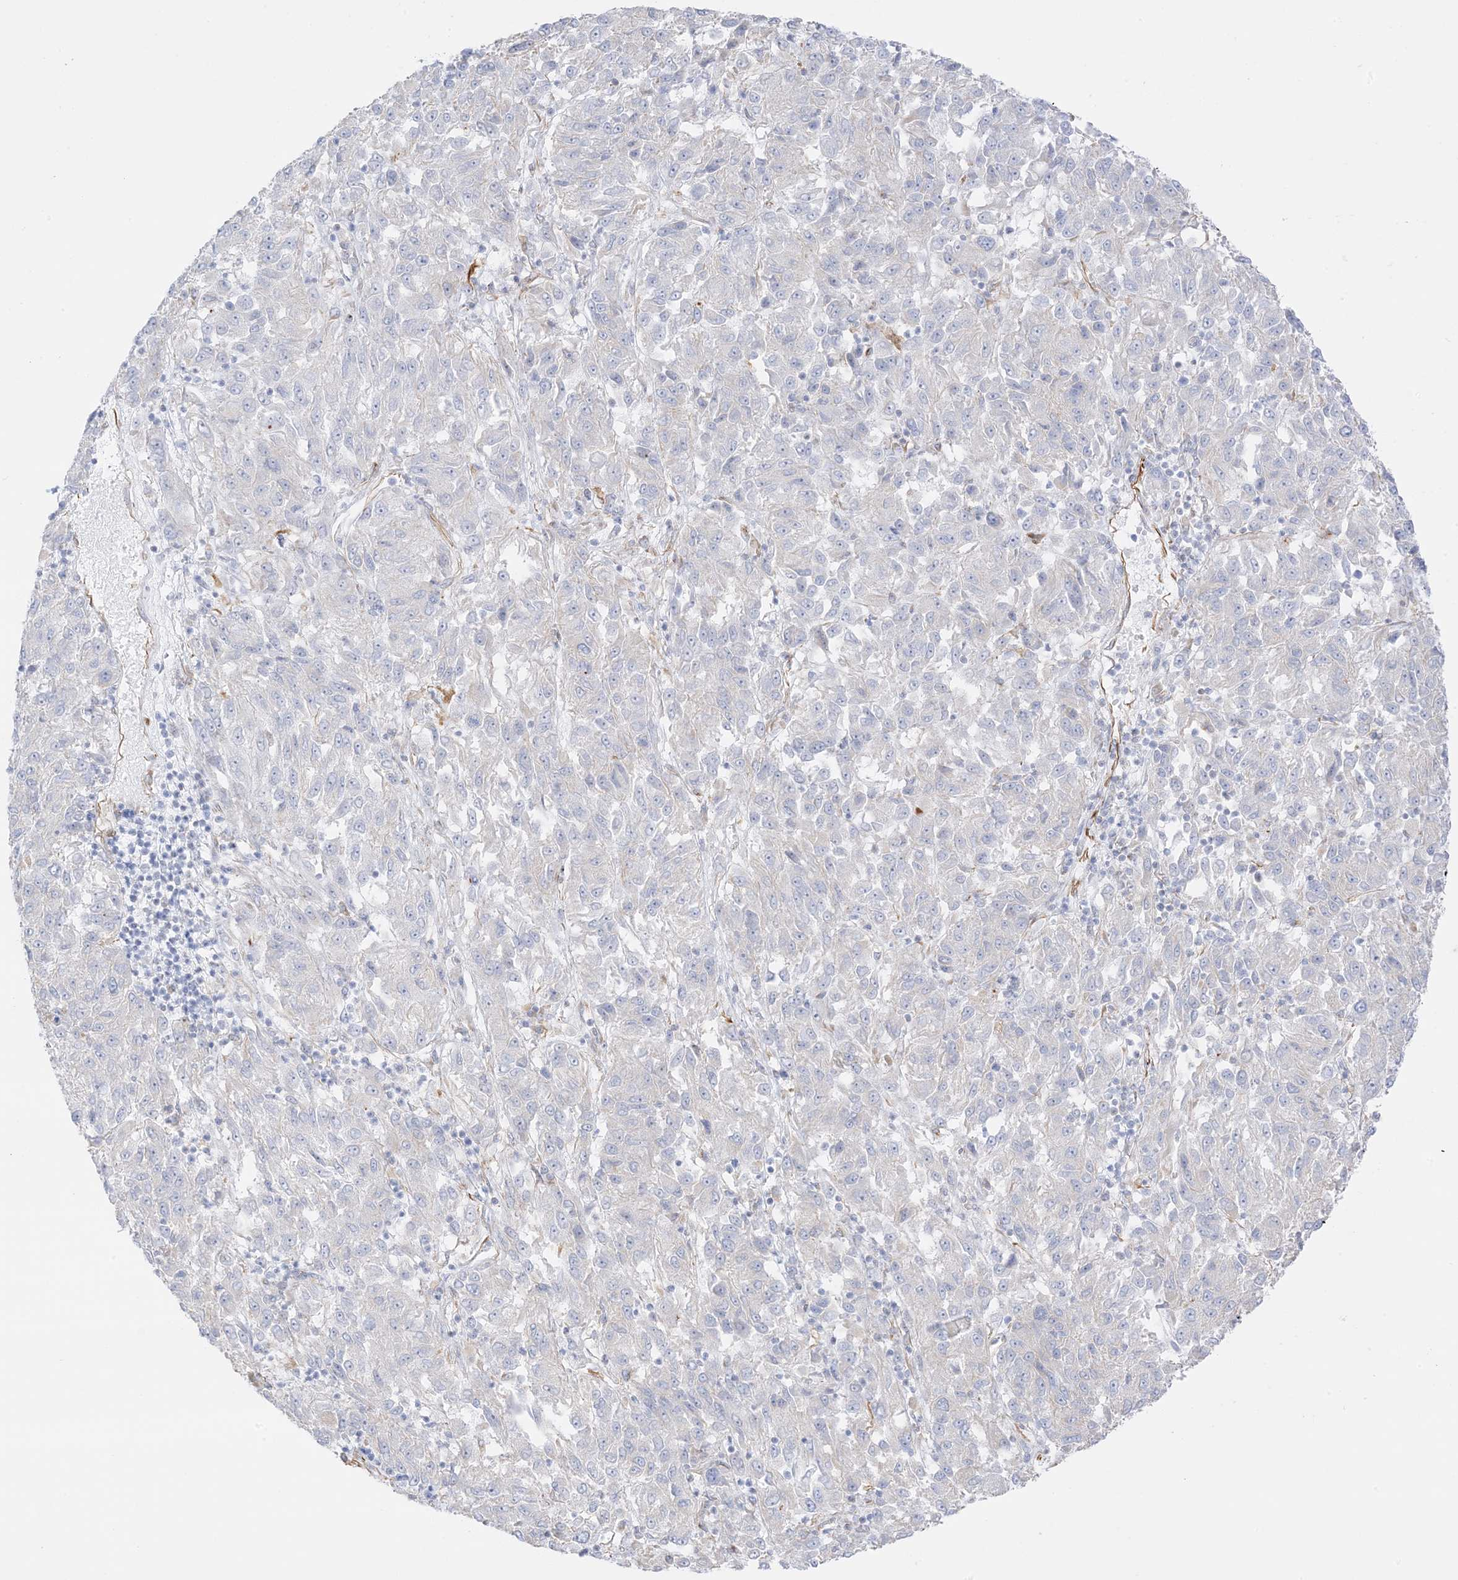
{"staining": {"intensity": "negative", "quantity": "none", "location": "none"}, "tissue": "melanoma", "cell_type": "Tumor cells", "image_type": "cancer", "snomed": [{"axis": "morphology", "description": "Malignant melanoma, Metastatic site"}, {"axis": "topography", "description": "Lung"}], "caption": "A high-resolution micrograph shows immunohistochemistry (IHC) staining of malignant melanoma (metastatic site), which exhibits no significant staining in tumor cells.", "gene": "PID1", "patient": {"sex": "male", "age": 64}}